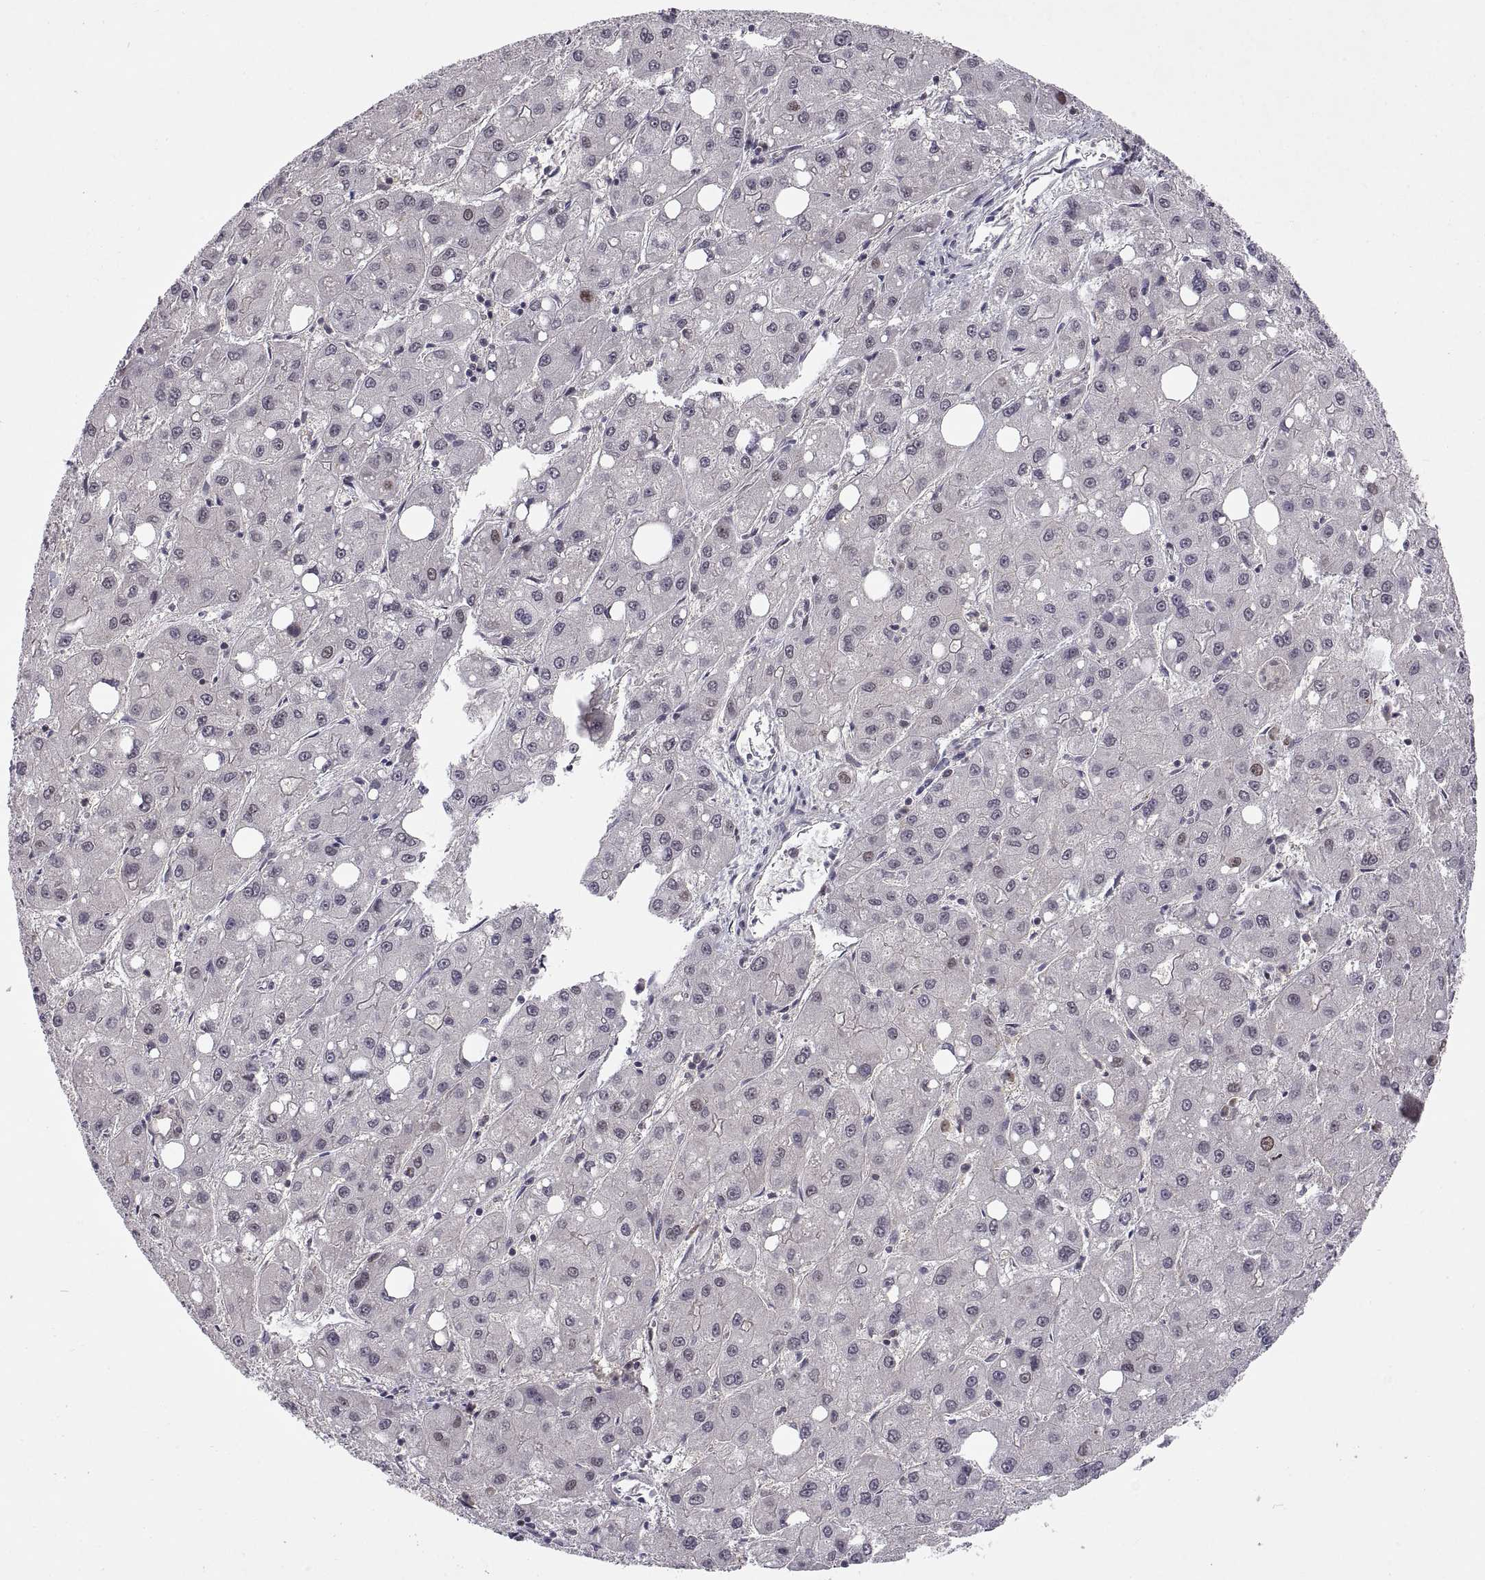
{"staining": {"intensity": "negative", "quantity": "none", "location": "none"}, "tissue": "liver cancer", "cell_type": "Tumor cells", "image_type": "cancer", "snomed": [{"axis": "morphology", "description": "Carcinoma, Hepatocellular, NOS"}, {"axis": "topography", "description": "Liver"}], "caption": "Immunohistochemistry (IHC) of liver cancer displays no staining in tumor cells.", "gene": "CHFR", "patient": {"sex": "male", "age": 73}}